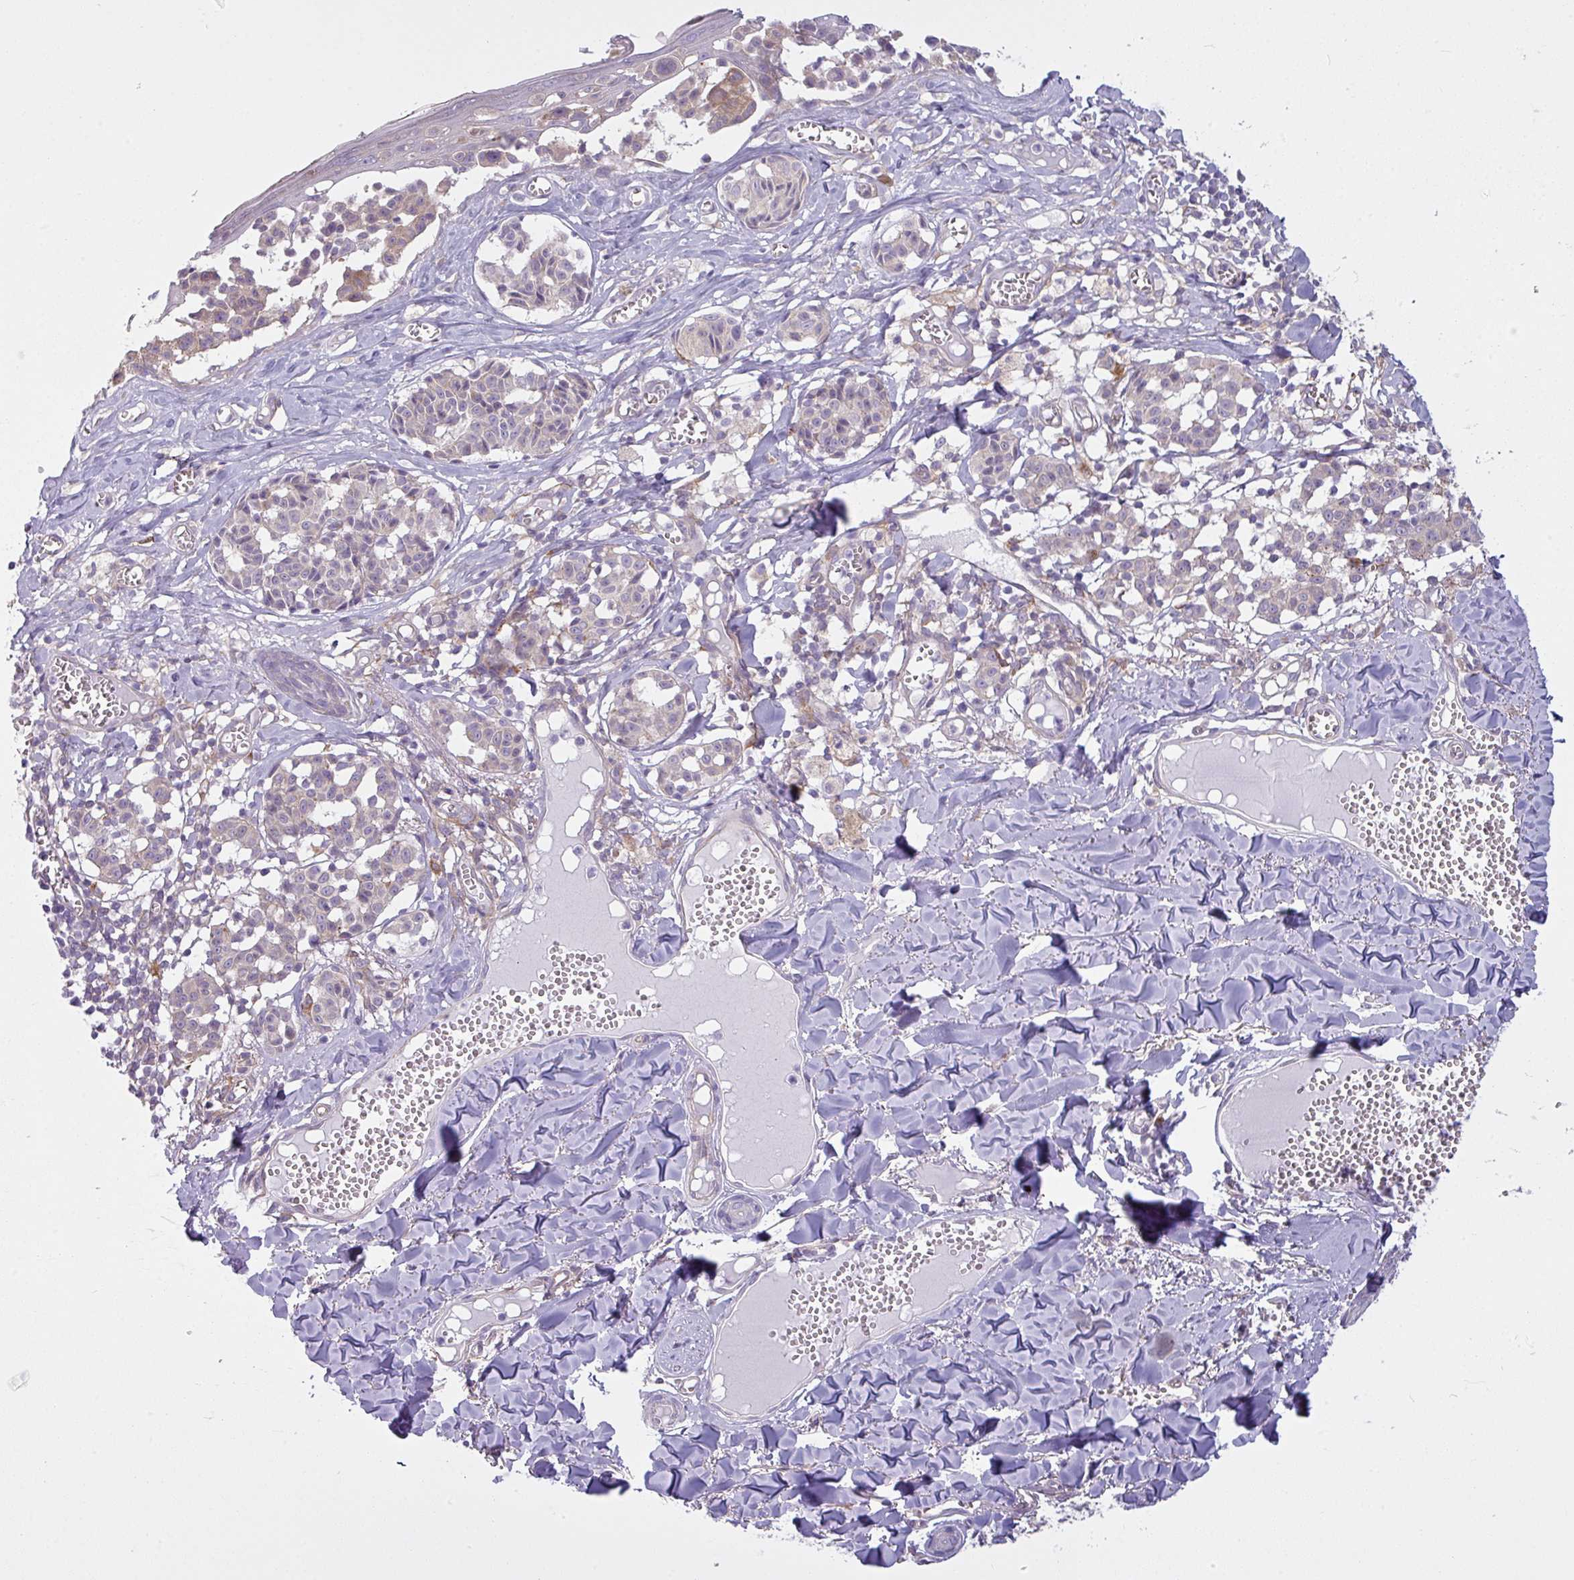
{"staining": {"intensity": "negative", "quantity": "none", "location": "none"}, "tissue": "melanoma", "cell_type": "Tumor cells", "image_type": "cancer", "snomed": [{"axis": "morphology", "description": "Malignant melanoma, NOS"}, {"axis": "topography", "description": "Skin"}], "caption": "Immunohistochemistry (IHC) of malignant melanoma demonstrates no staining in tumor cells. (DAB (3,3'-diaminobenzidine) immunohistochemistry (IHC) with hematoxylin counter stain).", "gene": "CAMK2B", "patient": {"sex": "female", "age": 43}}